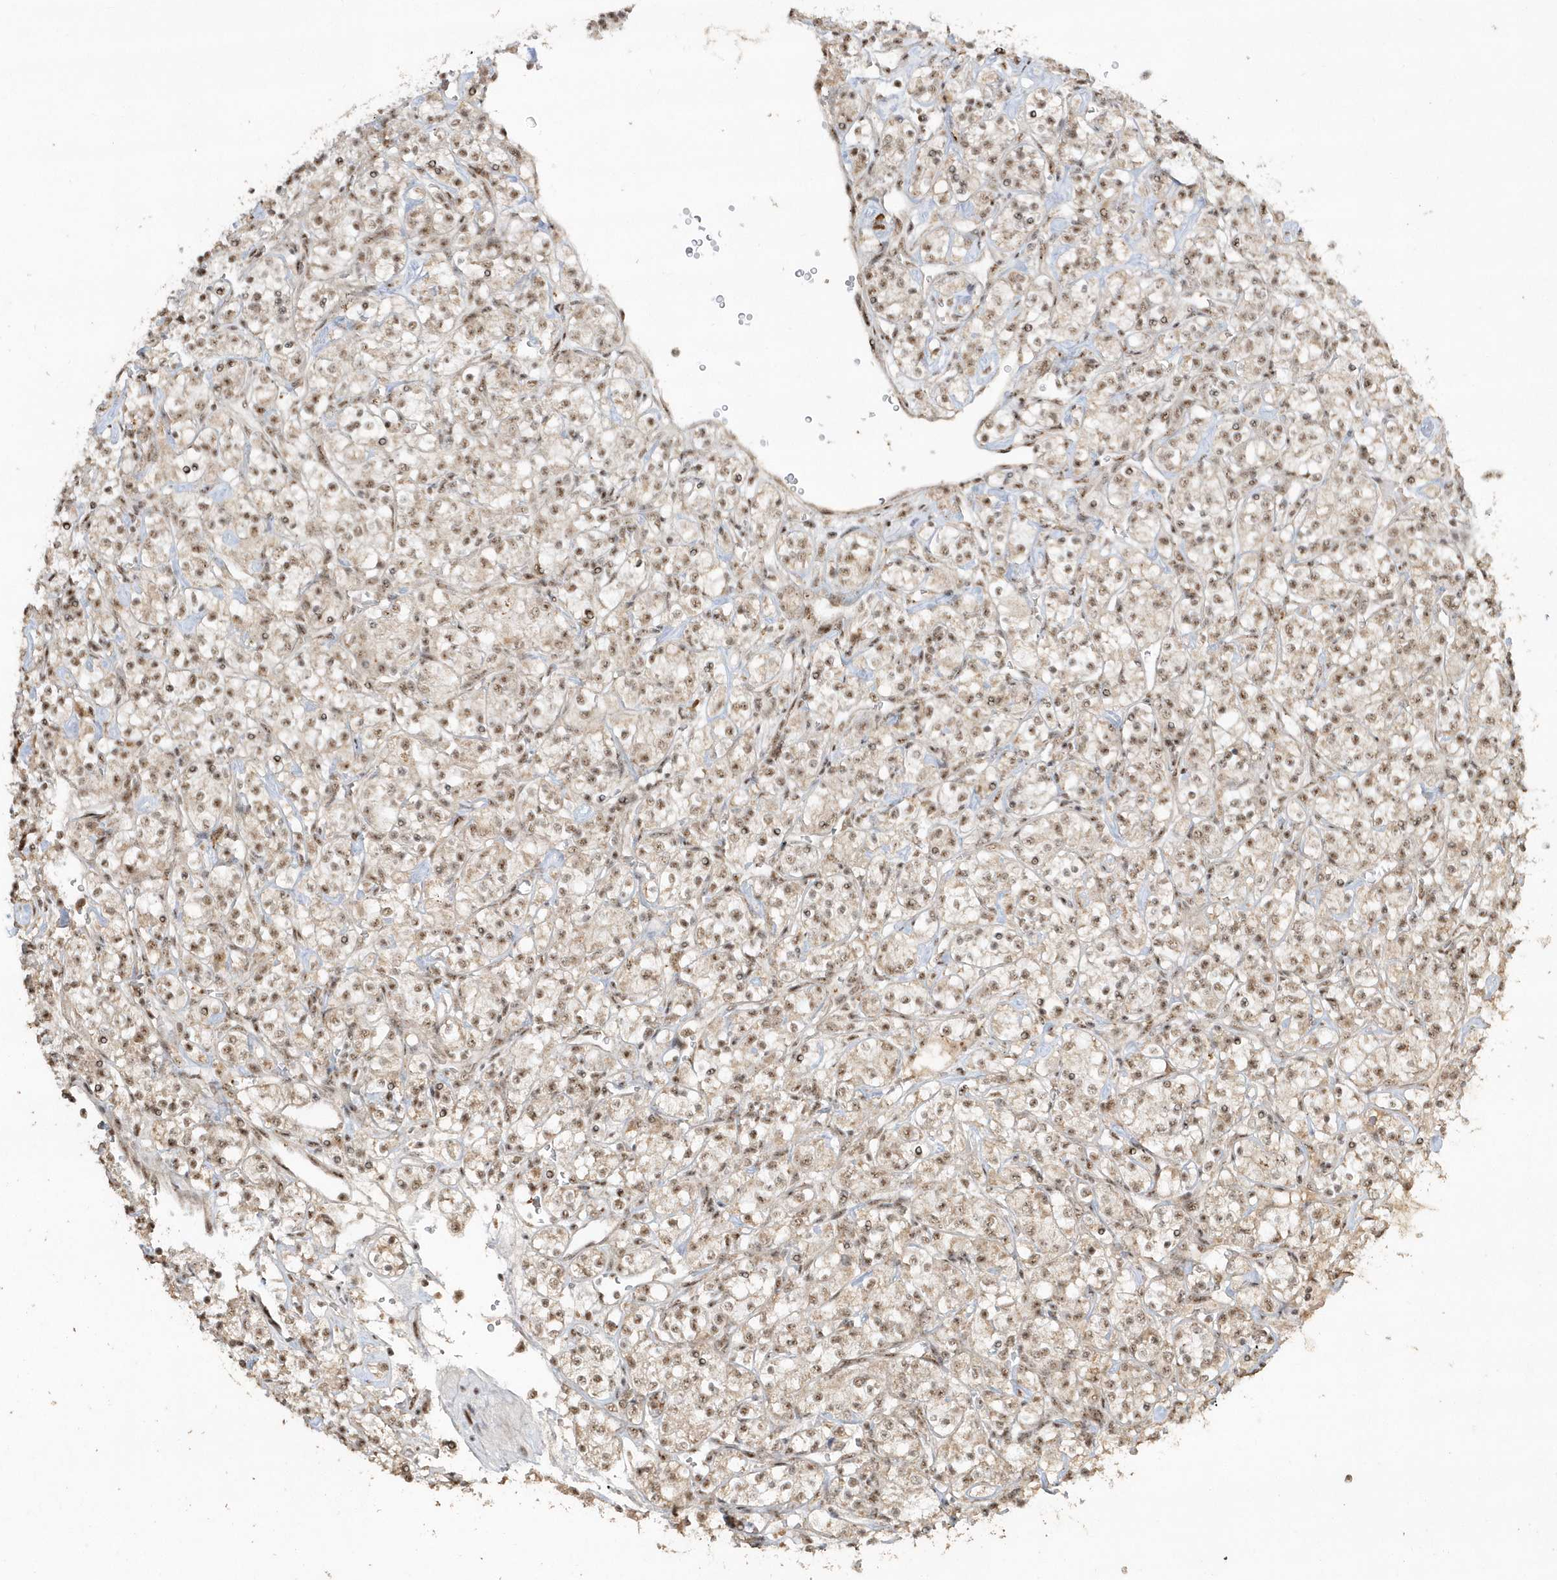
{"staining": {"intensity": "moderate", "quantity": ">75%", "location": "nuclear"}, "tissue": "renal cancer", "cell_type": "Tumor cells", "image_type": "cancer", "snomed": [{"axis": "morphology", "description": "Adenocarcinoma, NOS"}, {"axis": "topography", "description": "Kidney"}], "caption": "Immunohistochemical staining of renal cancer (adenocarcinoma) demonstrates medium levels of moderate nuclear staining in about >75% of tumor cells.", "gene": "POLR3B", "patient": {"sex": "male", "age": 77}}